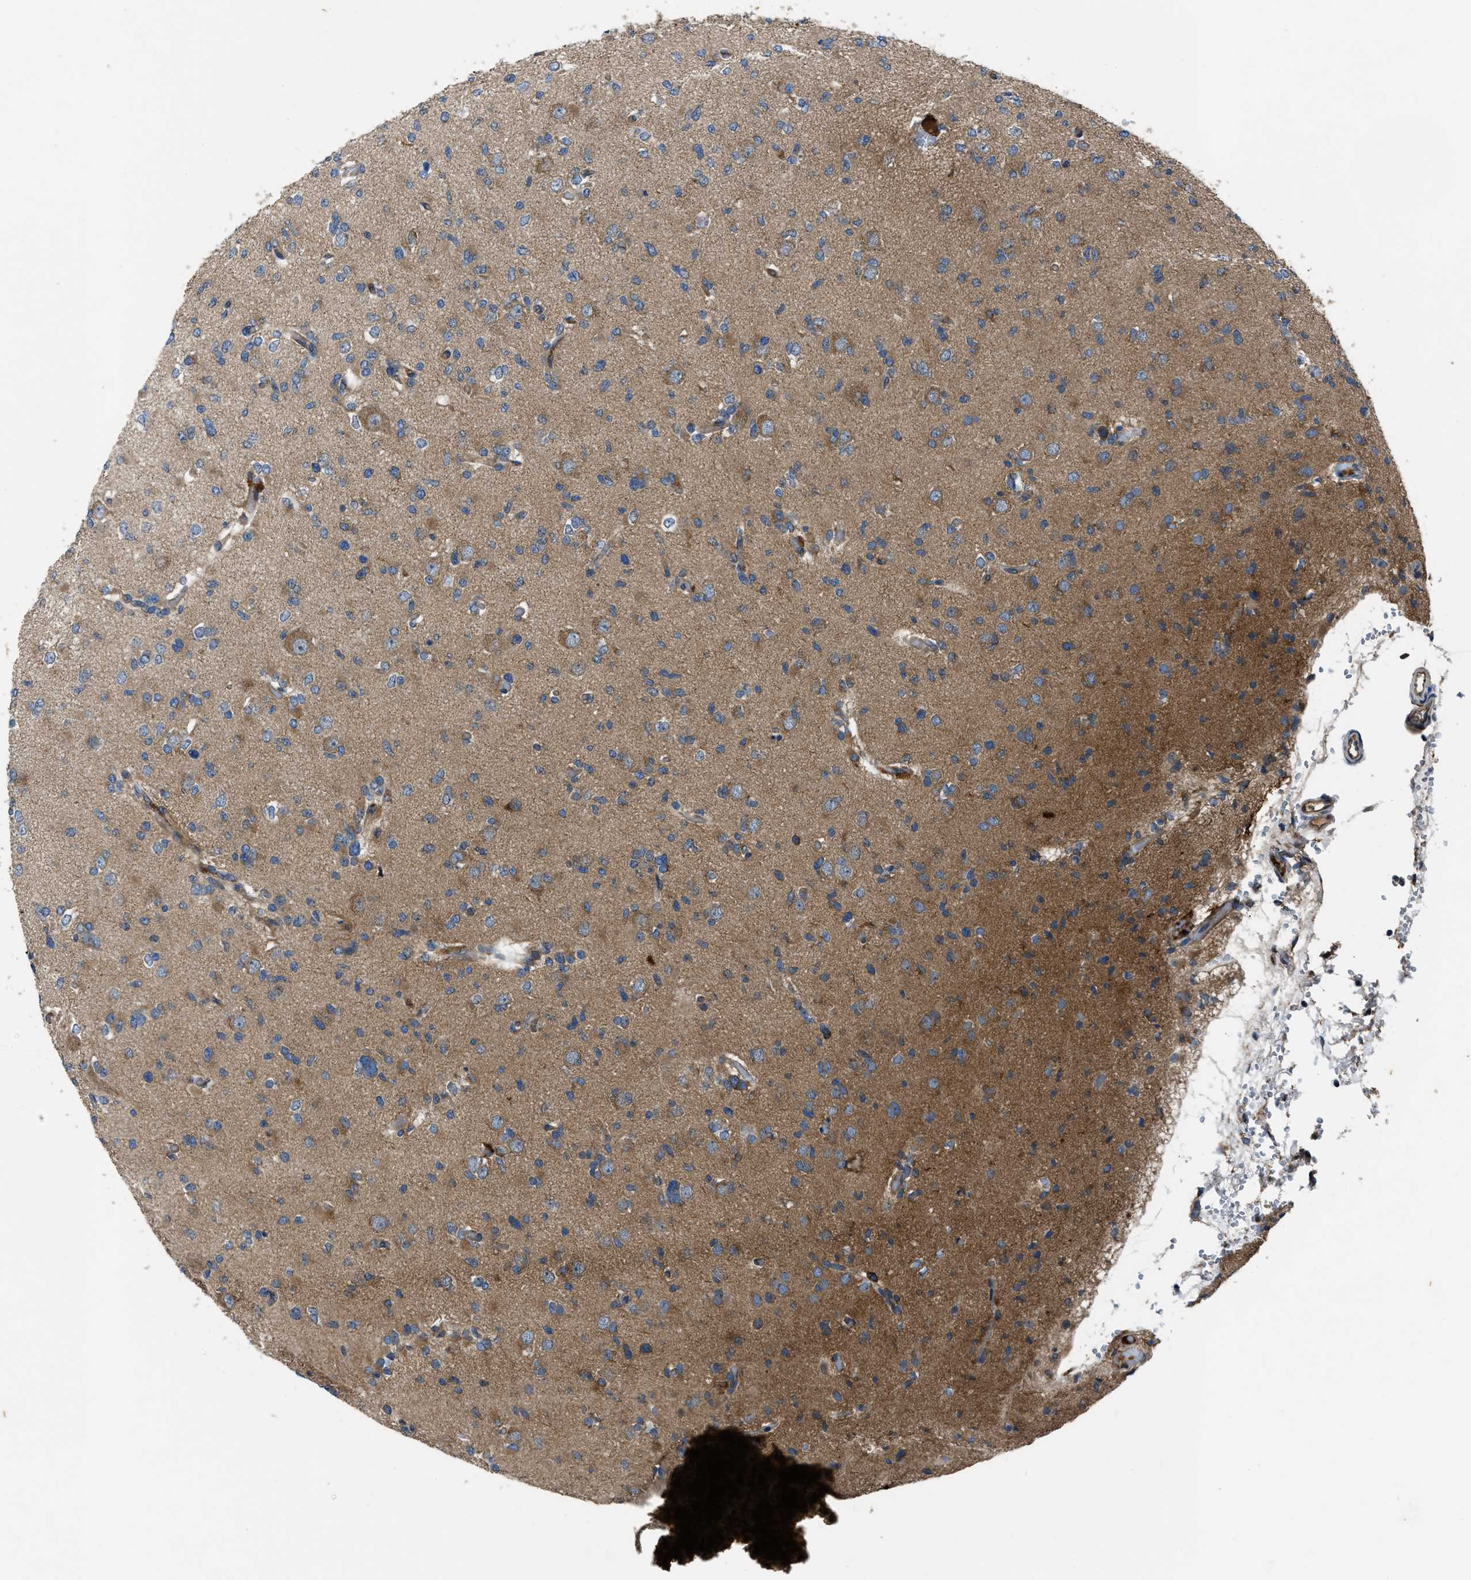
{"staining": {"intensity": "weak", "quantity": "25%-75%", "location": "cytoplasmic/membranous"}, "tissue": "glioma", "cell_type": "Tumor cells", "image_type": "cancer", "snomed": [{"axis": "morphology", "description": "Glioma, malignant, Low grade"}, {"axis": "topography", "description": "Brain"}], "caption": "Brown immunohistochemical staining in glioma displays weak cytoplasmic/membranous positivity in about 25%-75% of tumor cells. (DAB = brown stain, brightfield microscopy at high magnification).", "gene": "ERC1", "patient": {"sex": "female", "age": 22}}